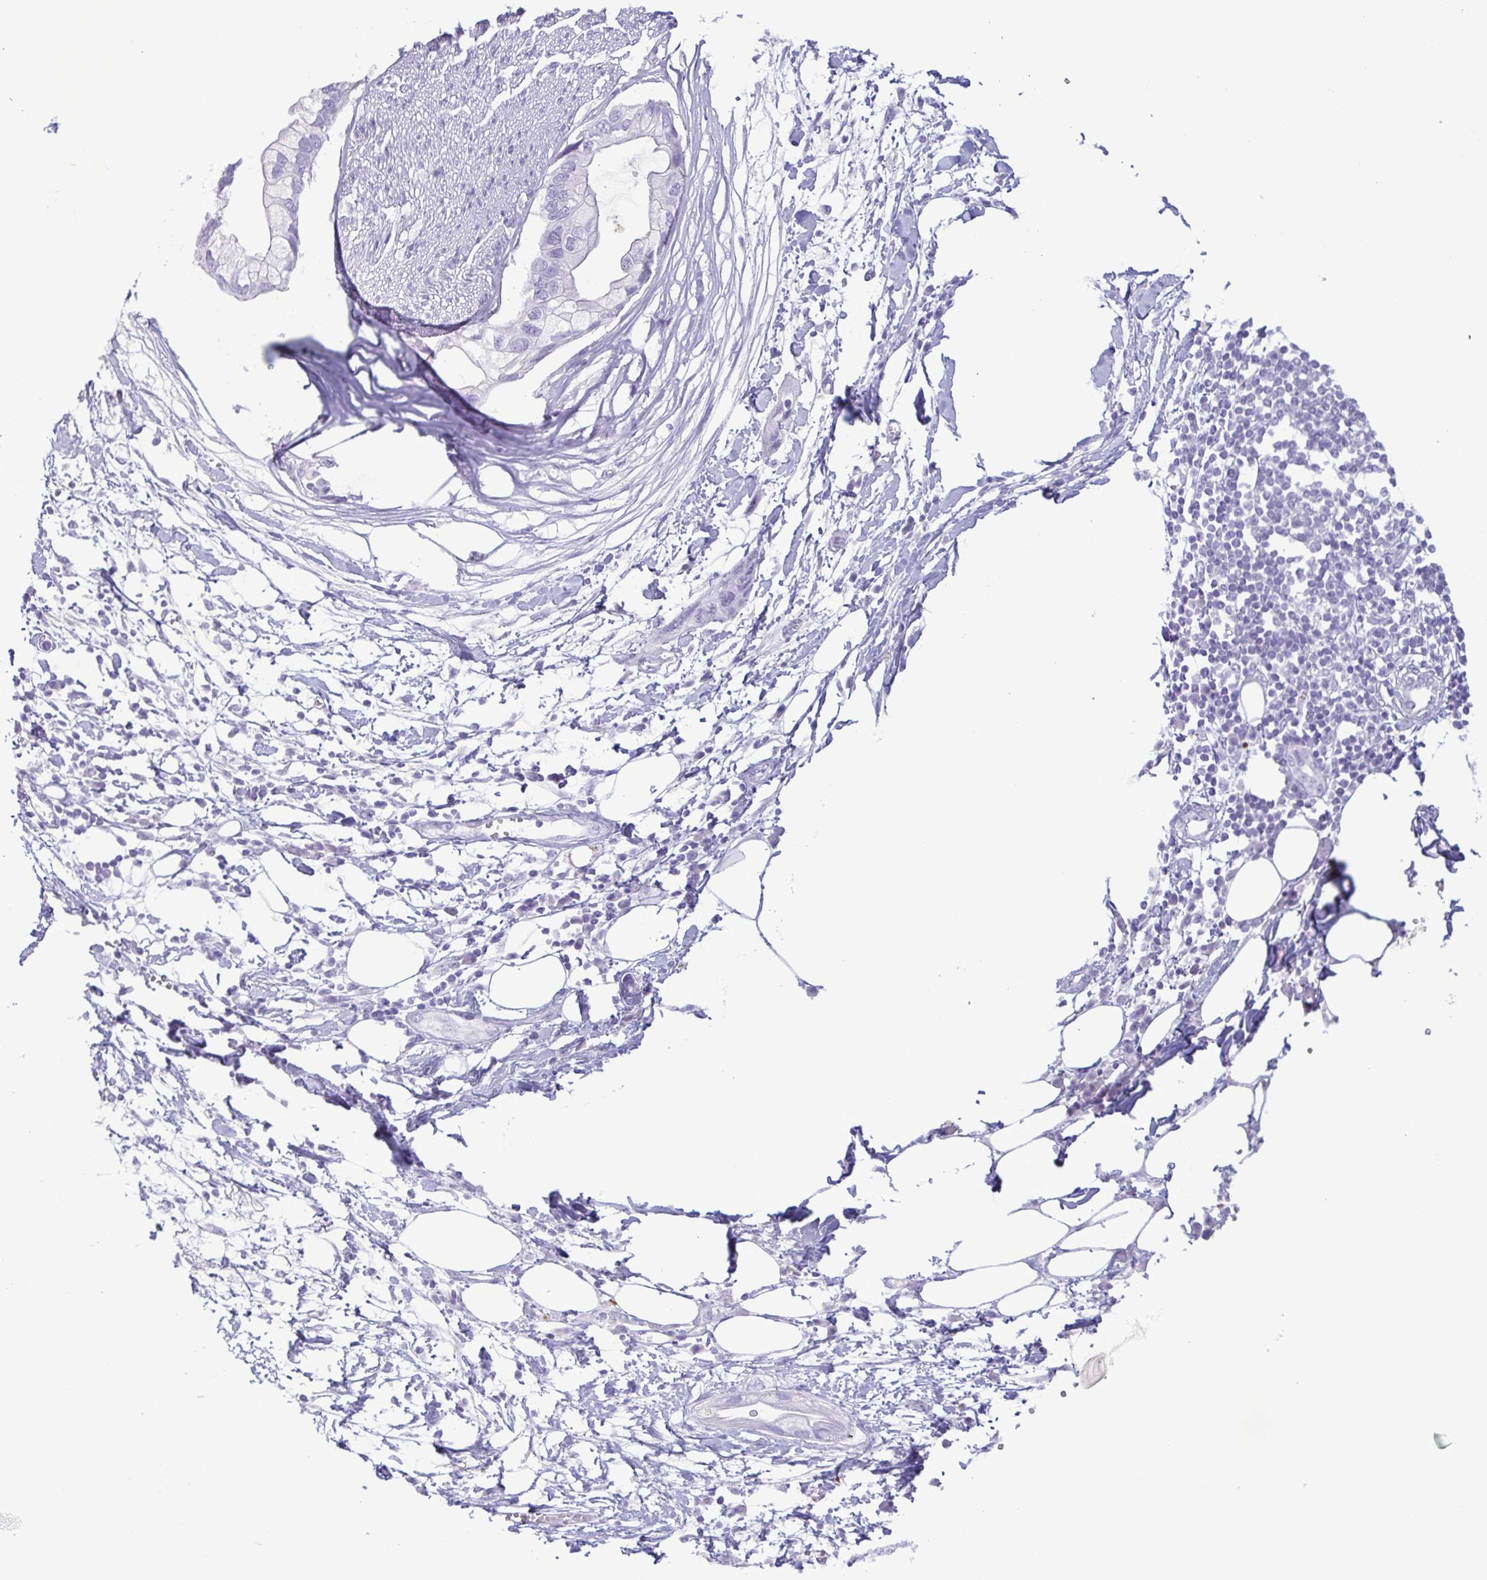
{"staining": {"intensity": "negative", "quantity": "none", "location": "none"}, "tissue": "pancreatic cancer", "cell_type": "Tumor cells", "image_type": "cancer", "snomed": [{"axis": "morphology", "description": "Adenocarcinoma, NOS"}, {"axis": "topography", "description": "Pancreas"}], "caption": "A high-resolution histopathology image shows immunohistochemistry (IHC) staining of pancreatic cancer, which shows no significant positivity in tumor cells. Brightfield microscopy of immunohistochemistry (IHC) stained with DAB (3,3'-diaminobenzidine) (brown) and hematoxylin (blue), captured at high magnification.", "gene": "LTF", "patient": {"sex": "female", "age": 73}}